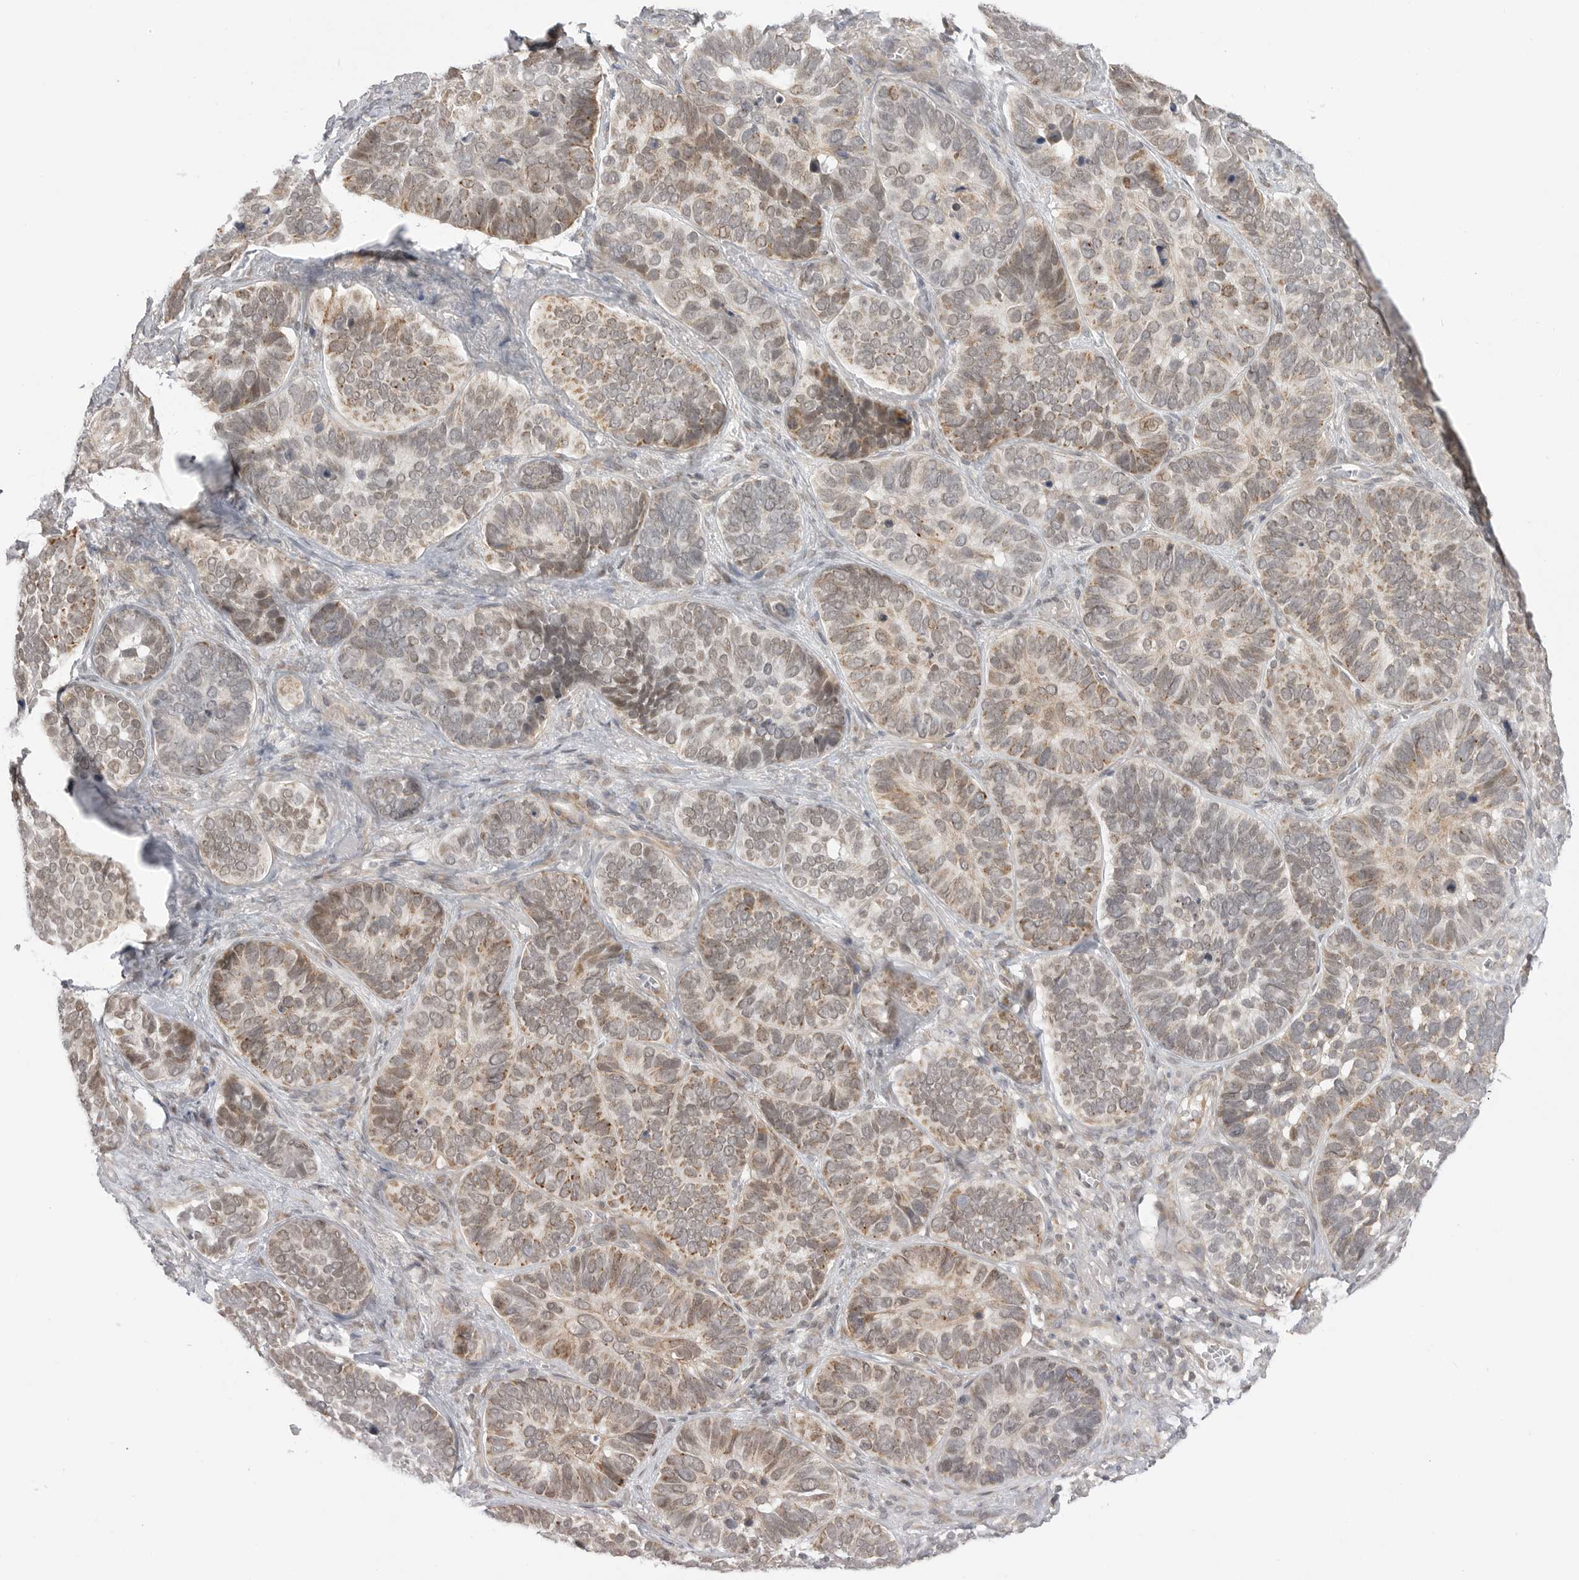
{"staining": {"intensity": "weak", "quantity": ">75%", "location": "cytoplasmic/membranous,nuclear"}, "tissue": "skin cancer", "cell_type": "Tumor cells", "image_type": "cancer", "snomed": [{"axis": "morphology", "description": "Basal cell carcinoma"}, {"axis": "topography", "description": "Skin"}], "caption": "Basal cell carcinoma (skin) tissue exhibits weak cytoplasmic/membranous and nuclear positivity in approximately >75% of tumor cells", "gene": "GGT6", "patient": {"sex": "male", "age": 62}}